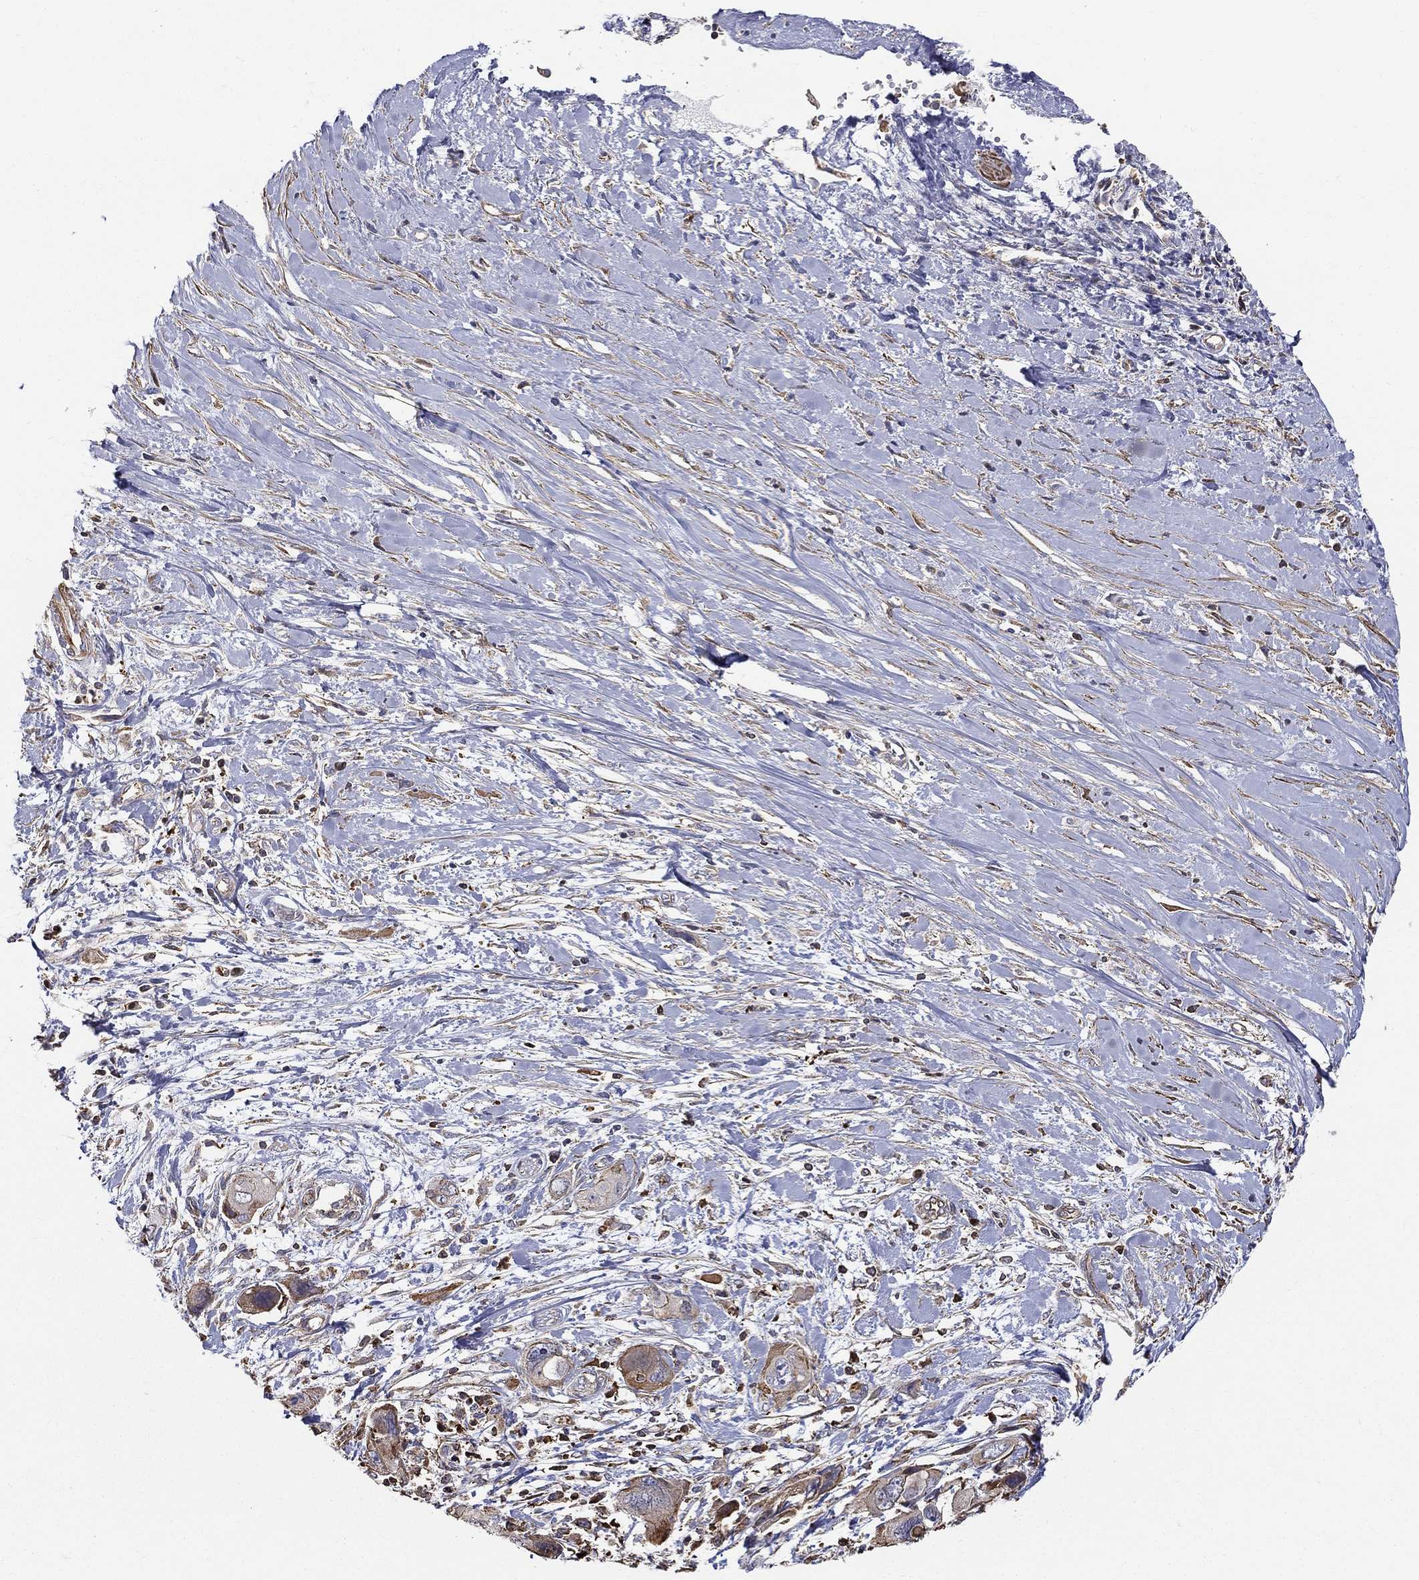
{"staining": {"intensity": "strong", "quantity": "<25%", "location": "cytoplasmic/membranous"}, "tissue": "pancreatic cancer", "cell_type": "Tumor cells", "image_type": "cancer", "snomed": [{"axis": "morphology", "description": "Adenocarcinoma, NOS"}, {"axis": "topography", "description": "Pancreas"}], "caption": "Approximately <25% of tumor cells in pancreatic cancer reveal strong cytoplasmic/membranous protein staining as visualized by brown immunohistochemical staining.", "gene": "NPHP1", "patient": {"sex": "male", "age": 47}}